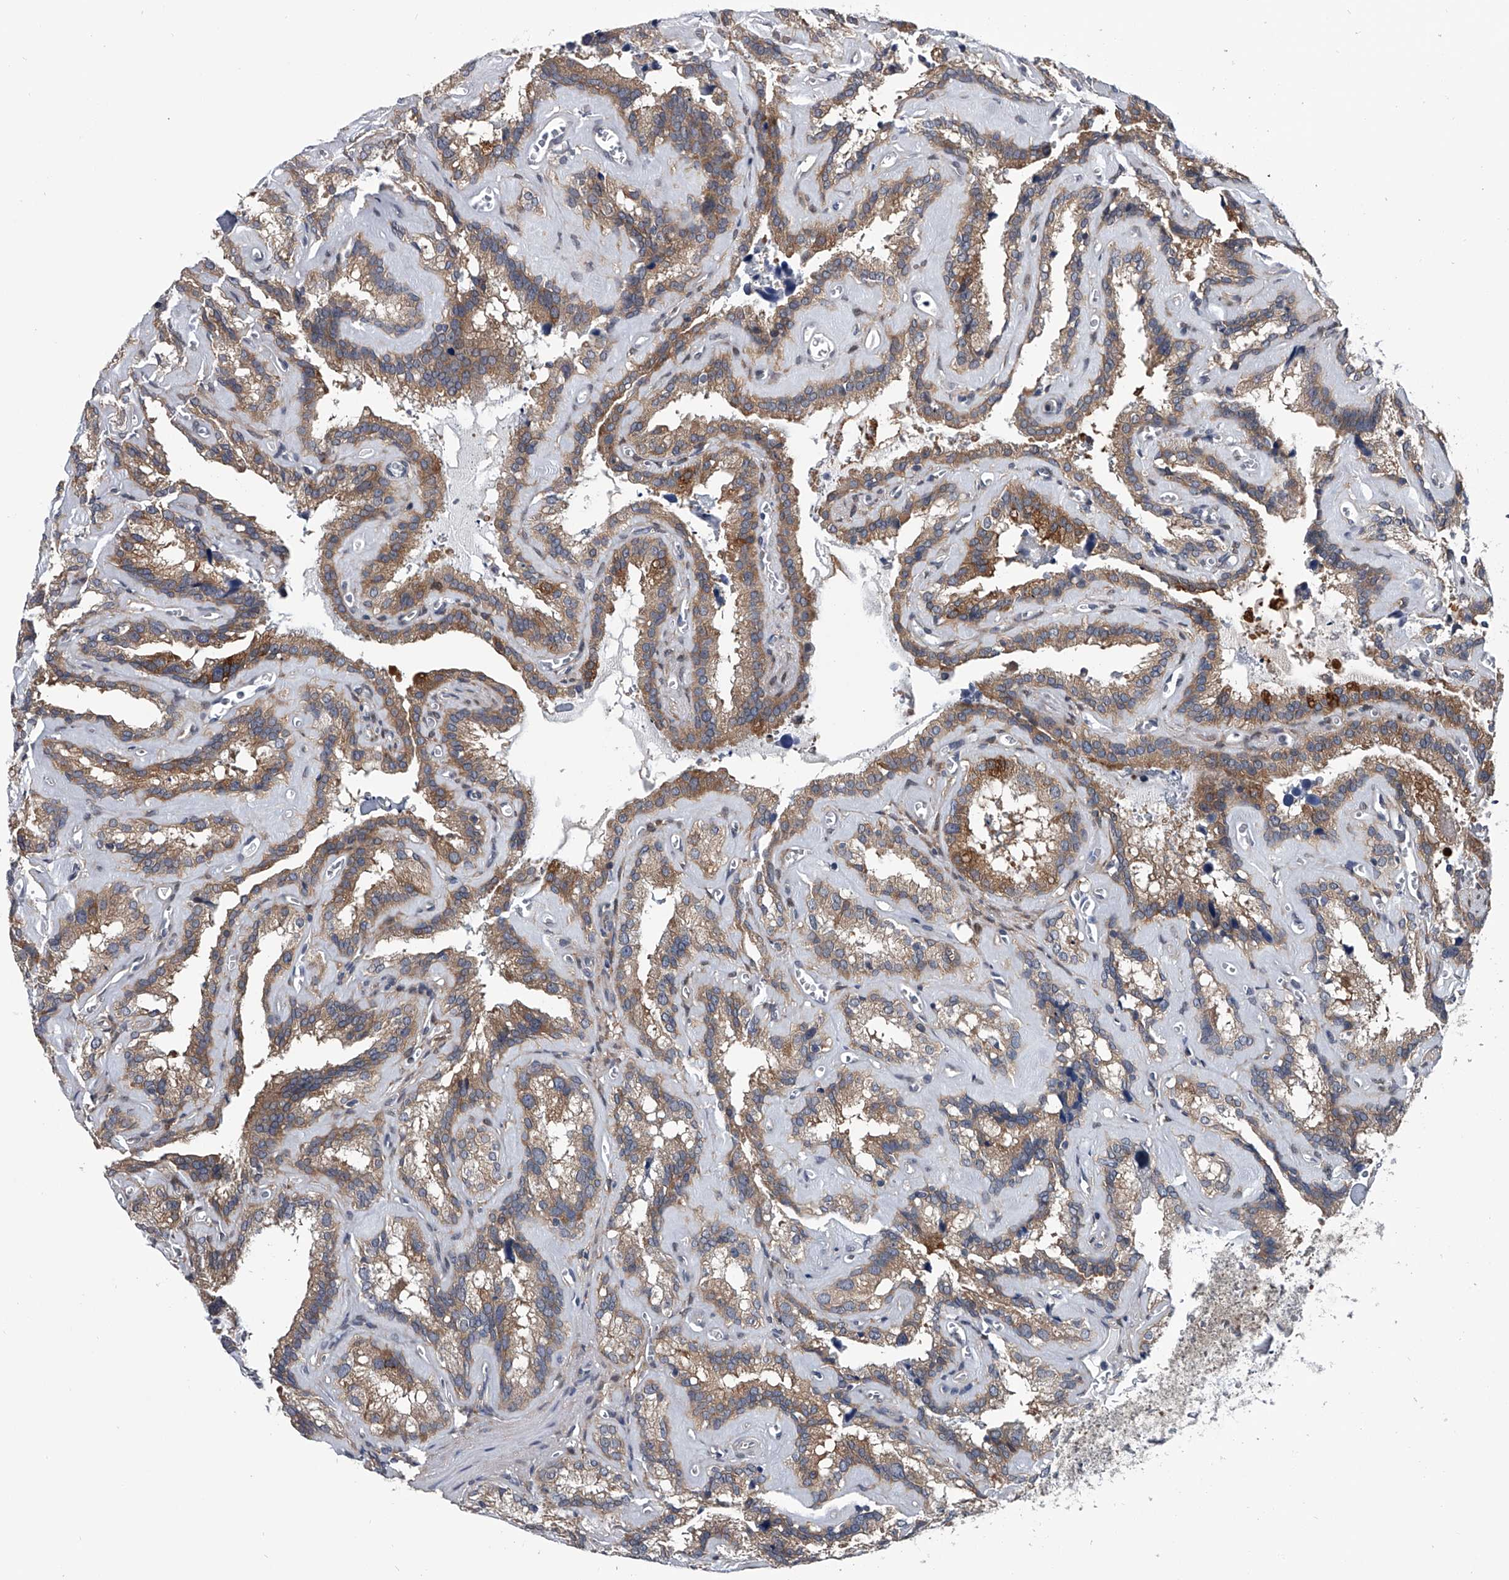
{"staining": {"intensity": "moderate", "quantity": ">75%", "location": "cytoplasmic/membranous"}, "tissue": "seminal vesicle", "cell_type": "Glandular cells", "image_type": "normal", "snomed": [{"axis": "morphology", "description": "Normal tissue, NOS"}, {"axis": "topography", "description": "Prostate"}, {"axis": "topography", "description": "Seminal veicle"}], "caption": "Immunohistochemical staining of unremarkable seminal vesicle reveals moderate cytoplasmic/membranous protein expression in approximately >75% of glandular cells.", "gene": "PPP2R5D", "patient": {"sex": "male", "age": 59}}